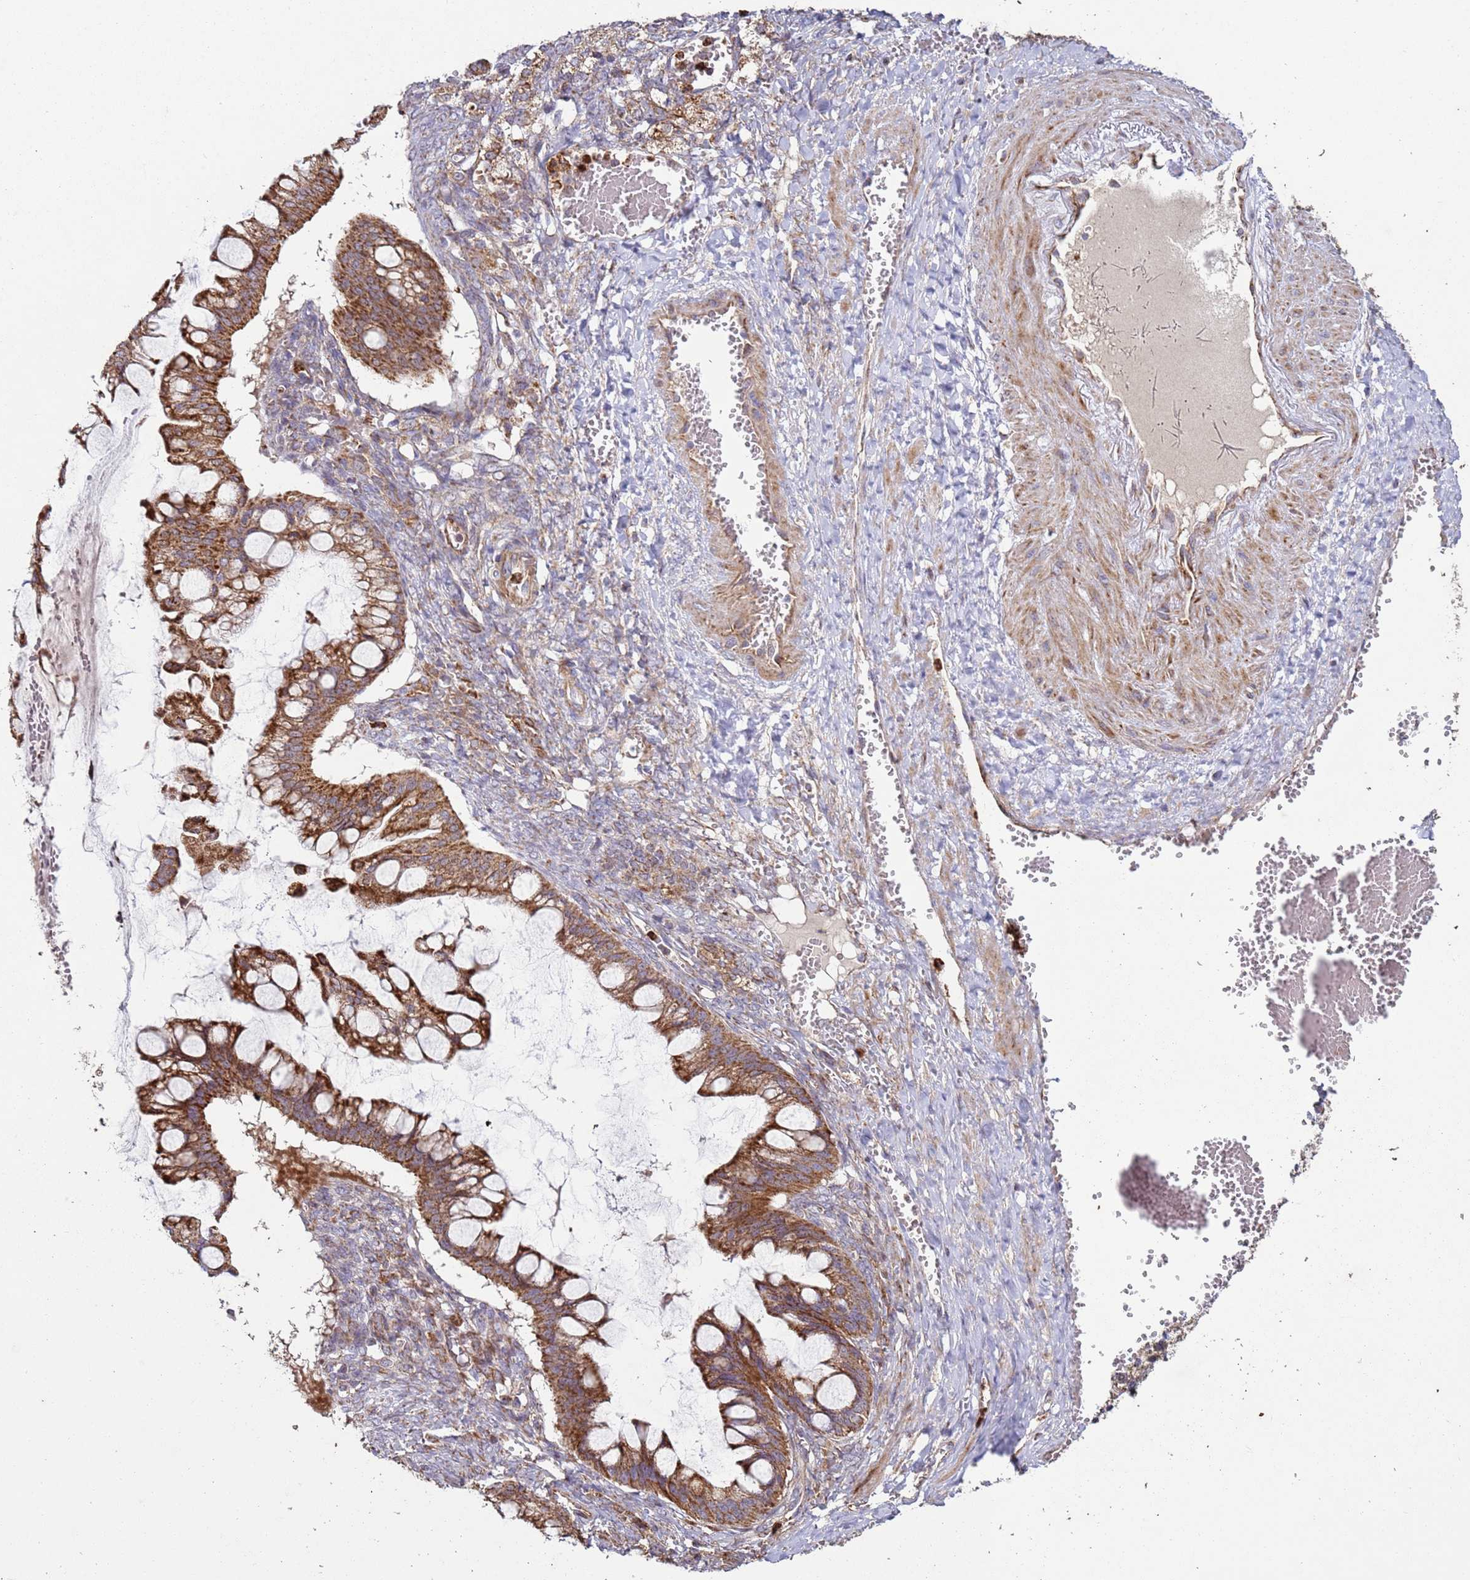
{"staining": {"intensity": "strong", "quantity": ">75%", "location": "cytoplasmic/membranous"}, "tissue": "ovarian cancer", "cell_type": "Tumor cells", "image_type": "cancer", "snomed": [{"axis": "morphology", "description": "Cystadenocarcinoma, mucinous, NOS"}, {"axis": "topography", "description": "Ovary"}], "caption": "A brown stain highlights strong cytoplasmic/membranous staining of a protein in mucinous cystadenocarcinoma (ovarian) tumor cells.", "gene": "FBXO33", "patient": {"sex": "female", "age": 73}}